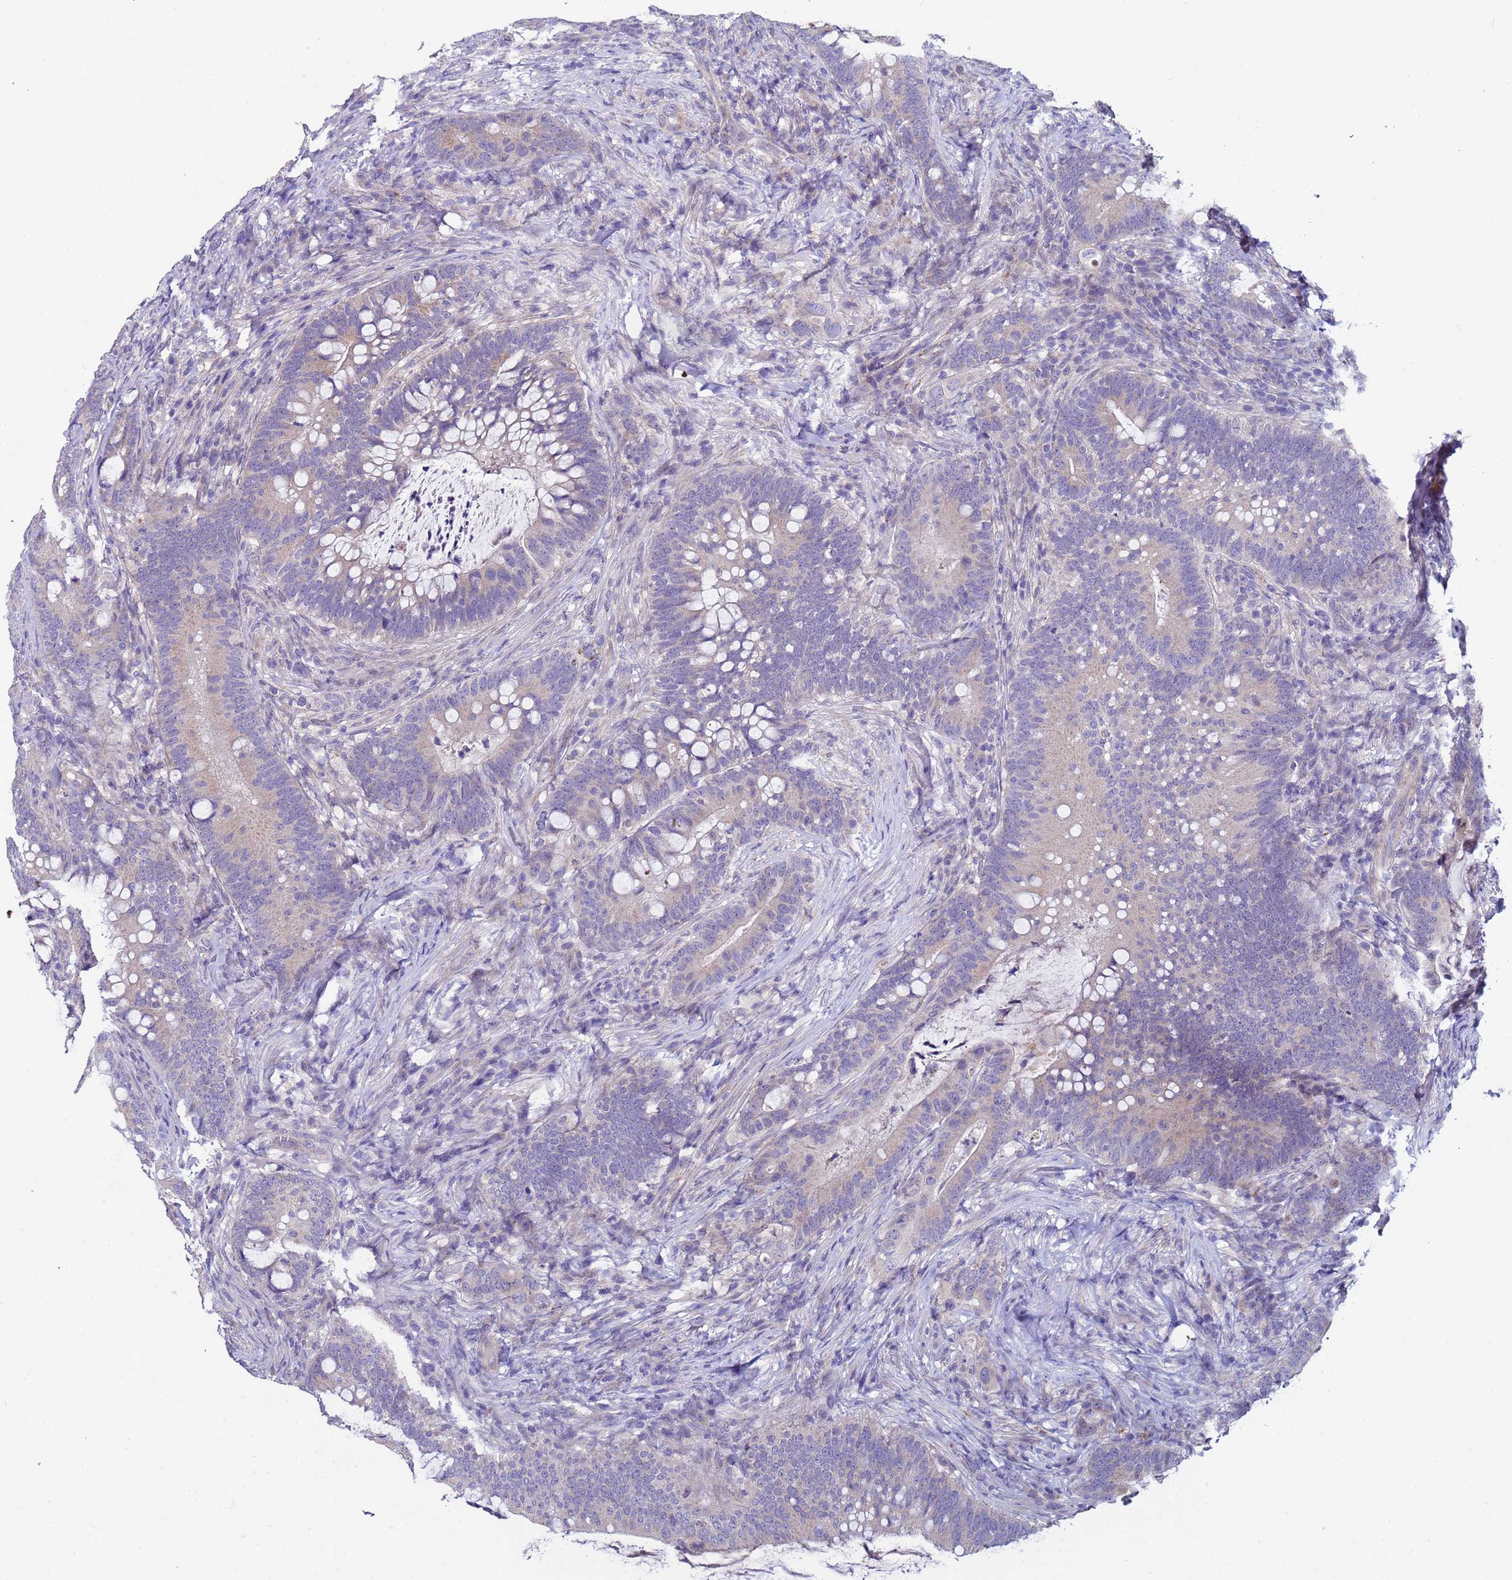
{"staining": {"intensity": "negative", "quantity": "none", "location": "none"}, "tissue": "colorectal cancer", "cell_type": "Tumor cells", "image_type": "cancer", "snomed": [{"axis": "morphology", "description": "Adenocarcinoma, NOS"}, {"axis": "topography", "description": "Colon"}], "caption": "Human adenocarcinoma (colorectal) stained for a protein using immunohistochemistry (IHC) exhibits no staining in tumor cells.", "gene": "CLHC1", "patient": {"sex": "female", "age": 66}}